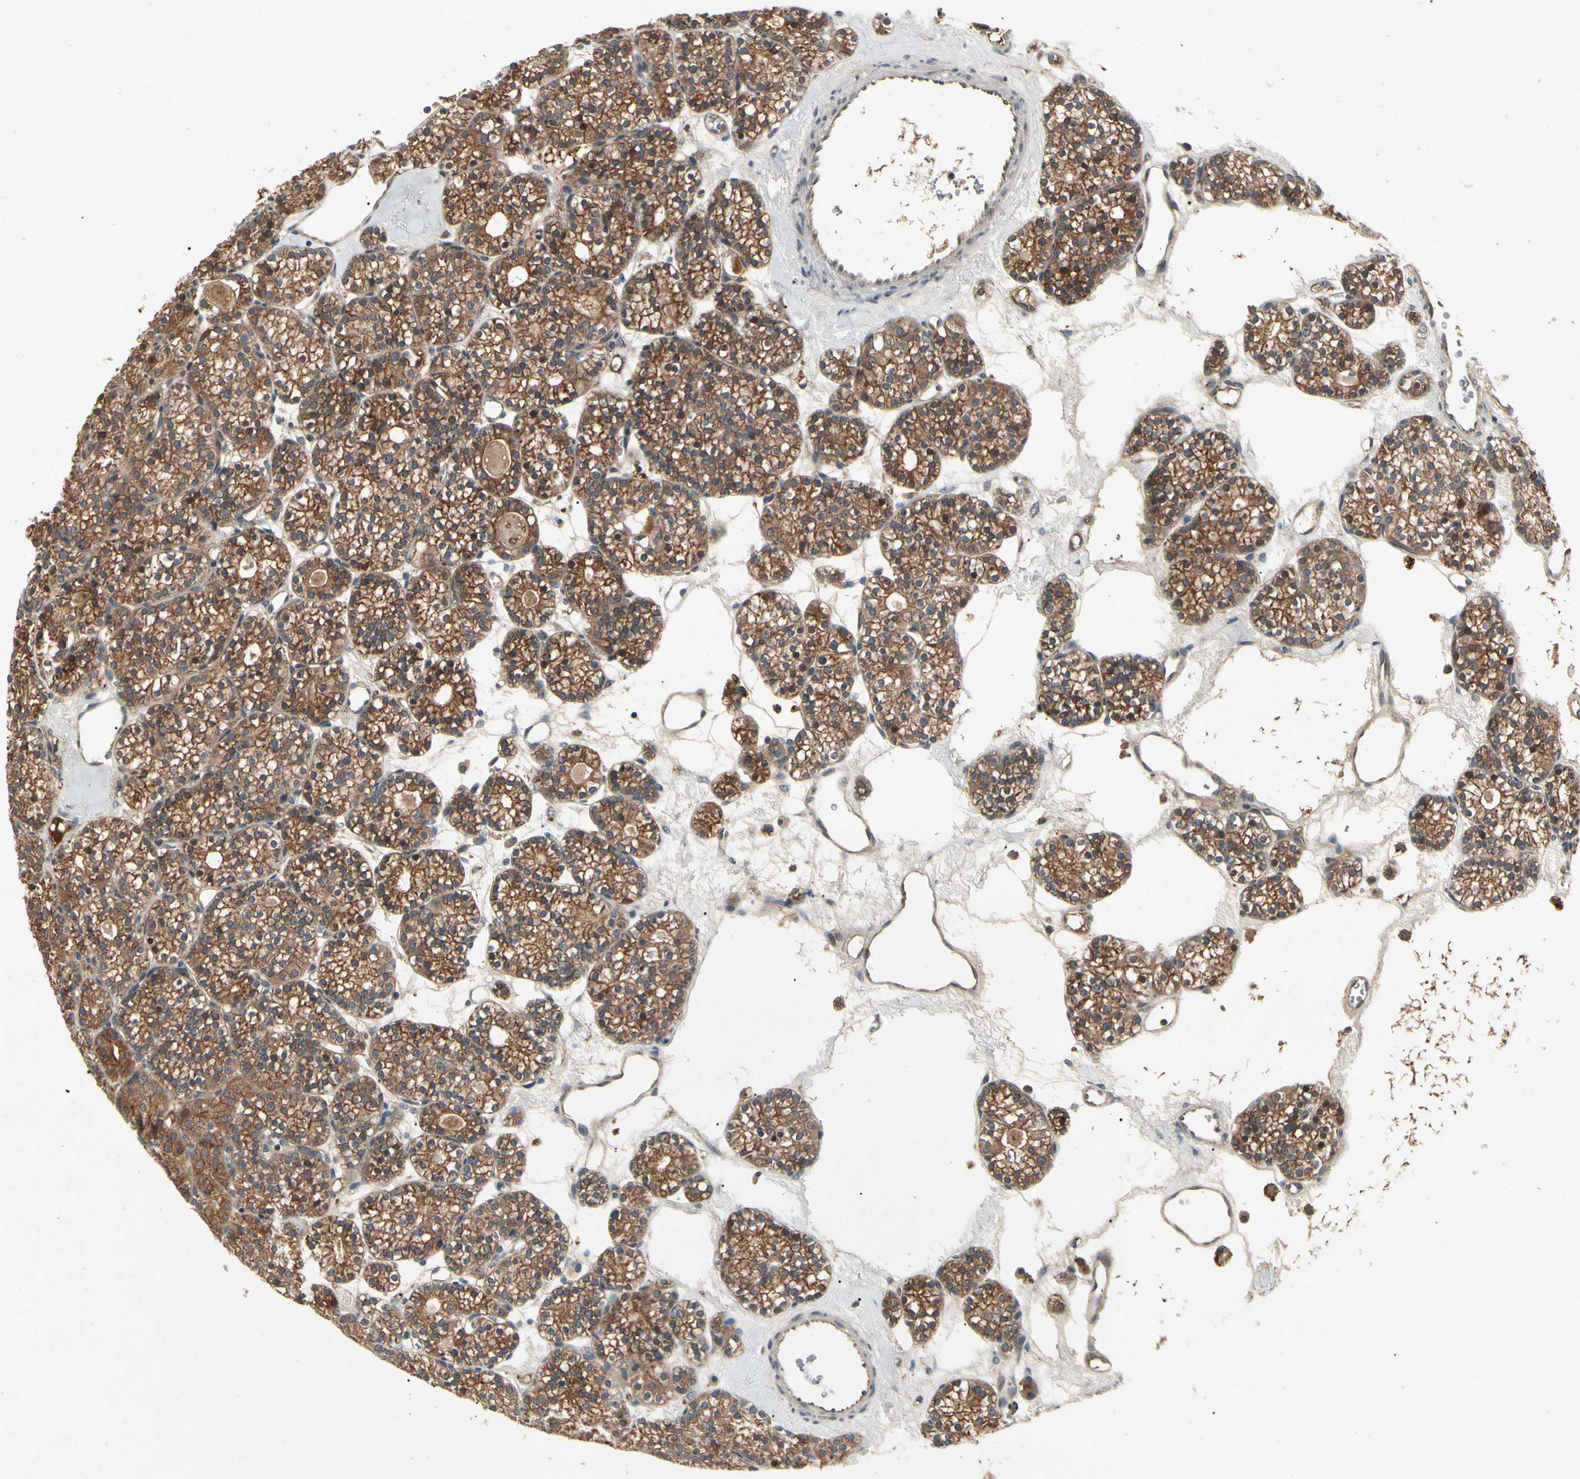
{"staining": {"intensity": "strong", "quantity": ">75%", "location": "cytoplasmic/membranous"}, "tissue": "parathyroid gland", "cell_type": "Glandular cells", "image_type": "normal", "snomed": [{"axis": "morphology", "description": "Normal tissue, NOS"}, {"axis": "topography", "description": "Parathyroid gland"}], "caption": "This is a photomicrograph of immunohistochemistry staining of unremarkable parathyroid gland, which shows strong staining in the cytoplasmic/membranous of glandular cells.", "gene": "RNF14", "patient": {"sex": "female", "age": 64}}